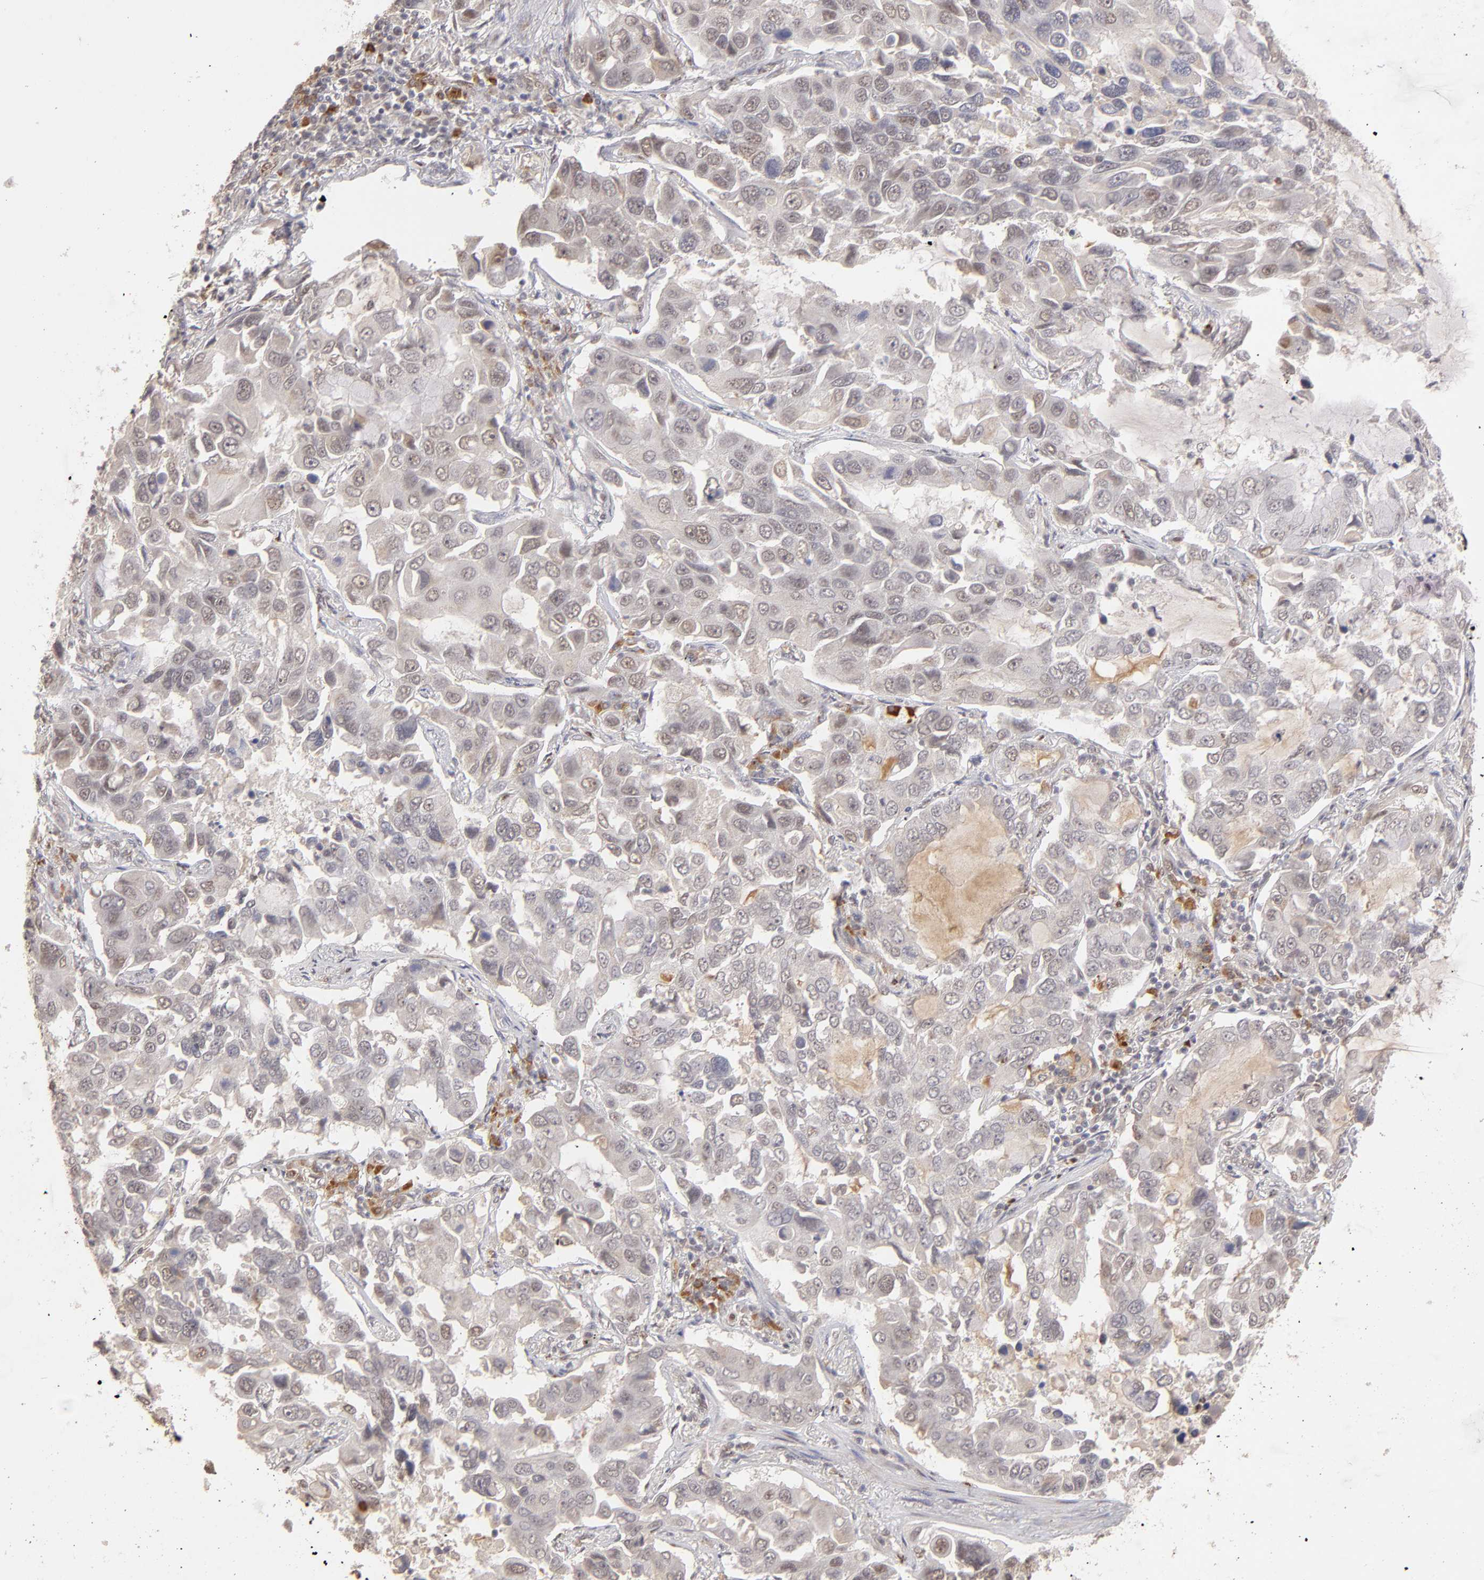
{"staining": {"intensity": "weak", "quantity": "<25%", "location": "nuclear"}, "tissue": "lung cancer", "cell_type": "Tumor cells", "image_type": "cancer", "snomed": [{"axis": "morphology", "description": "Adenocarcinoma, NOS"}, {"axis": "topography", "description": "Lung"}], "caption": "Tumor cells are negative for brown protein staining in lung cancer (adenocarcinoma). (DAB immunohistochemistry with hematoxylin counter stain).", "gene": "NFE2", "patient": {"sex": "male", "age": 64}}